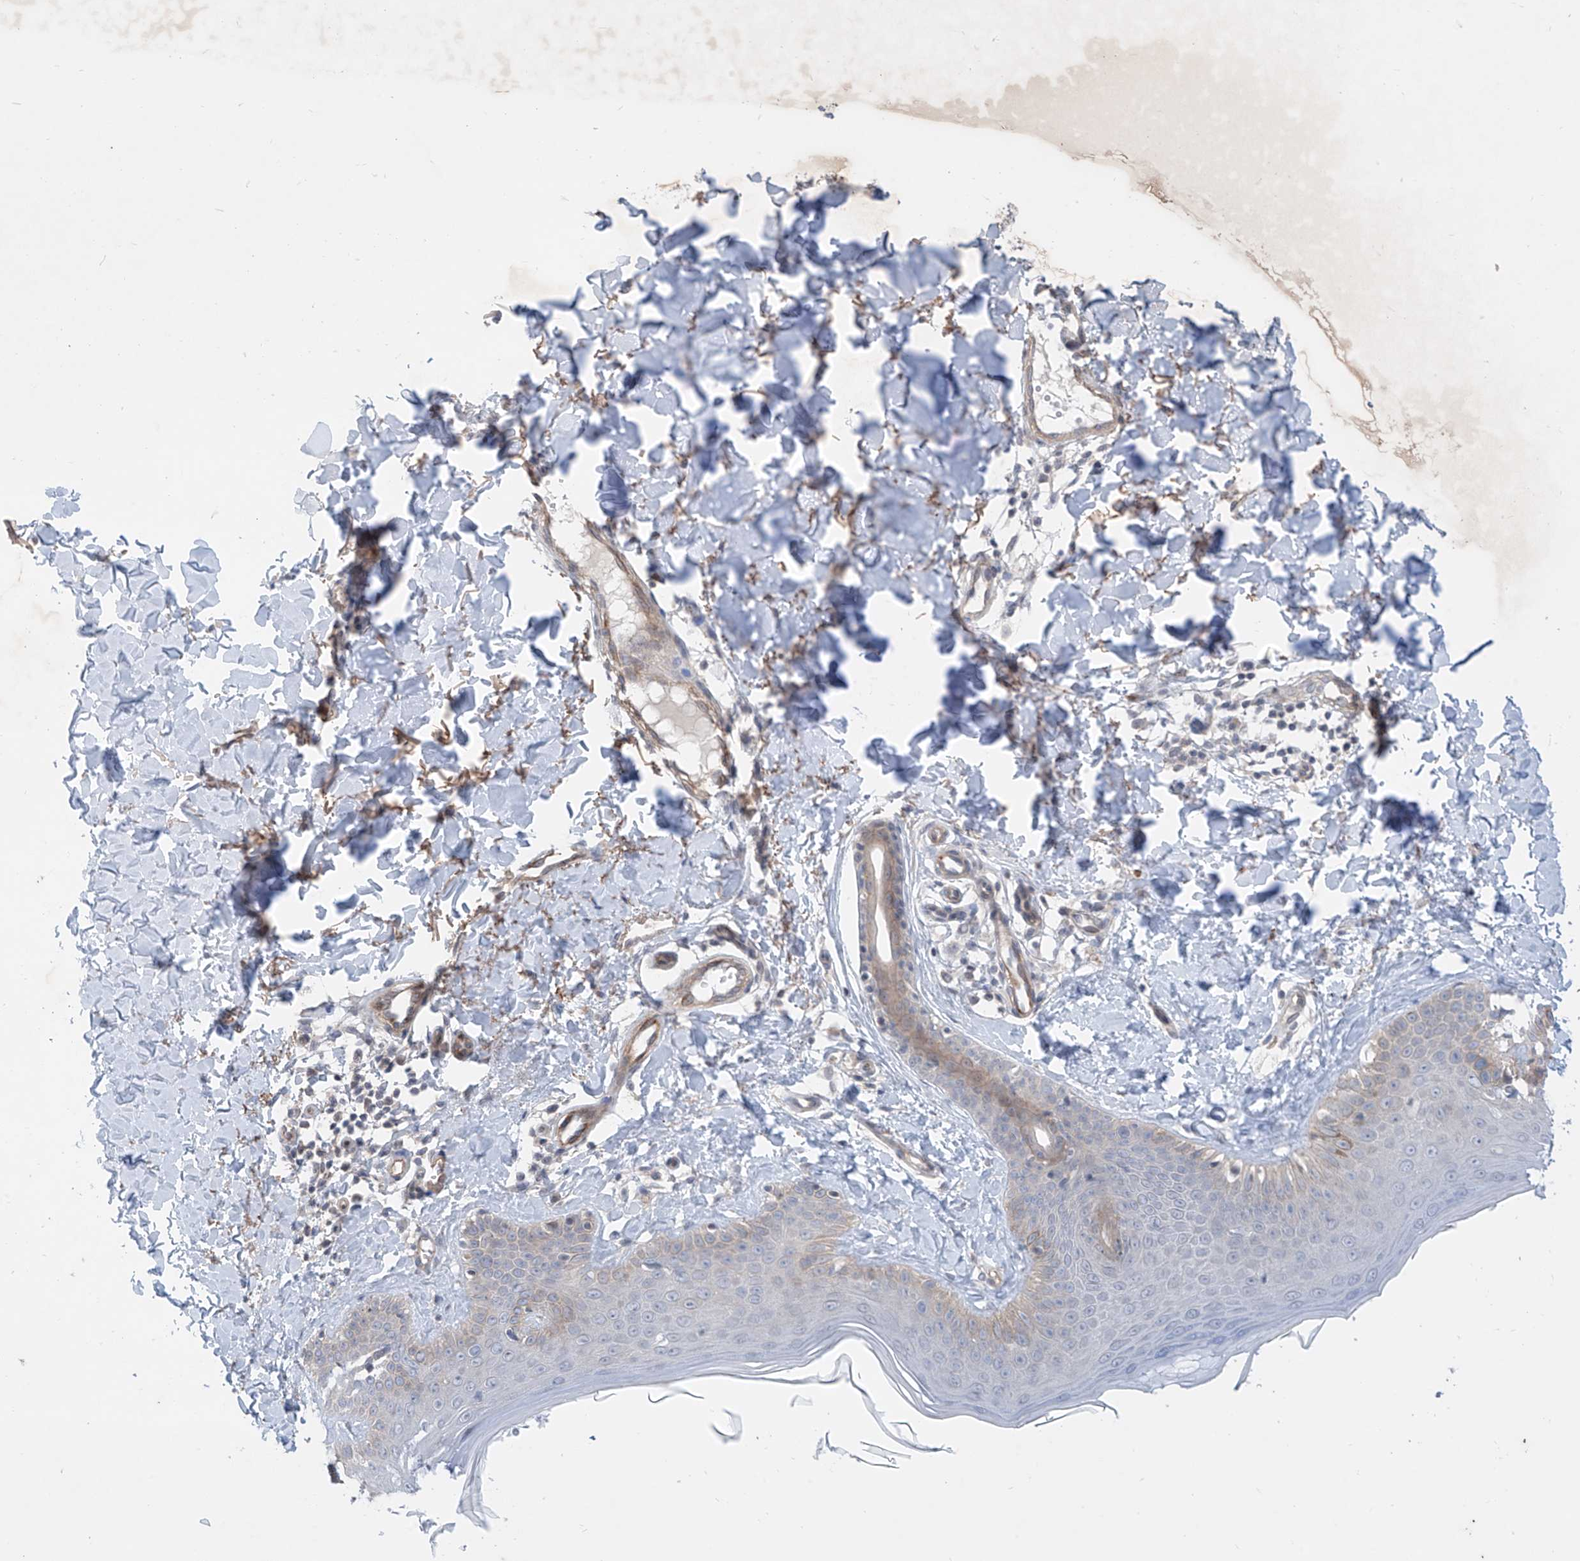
{"staining": {"intensity": "negative", "quantity": "none", "location": "none"}, "tissue": "skin", "cell_type": "Fibroblasts", "image_type": "normal", "snomed": [{"axis": "morphology", "description": "Normal tissue, NOS"}, {"axis": "topography", "description": "Skin"}], "caption": "A high-resolution image shows immunohistochemistry (IHC) staining of benign skin, which displays no significant positivity in fibroblasts. The staining is performed using DAB brown chromogen with nuclei counter-stained in using hematoxylin.", "gene": "ABLIM2", "patient": {"sex": "male", "age": 52}}